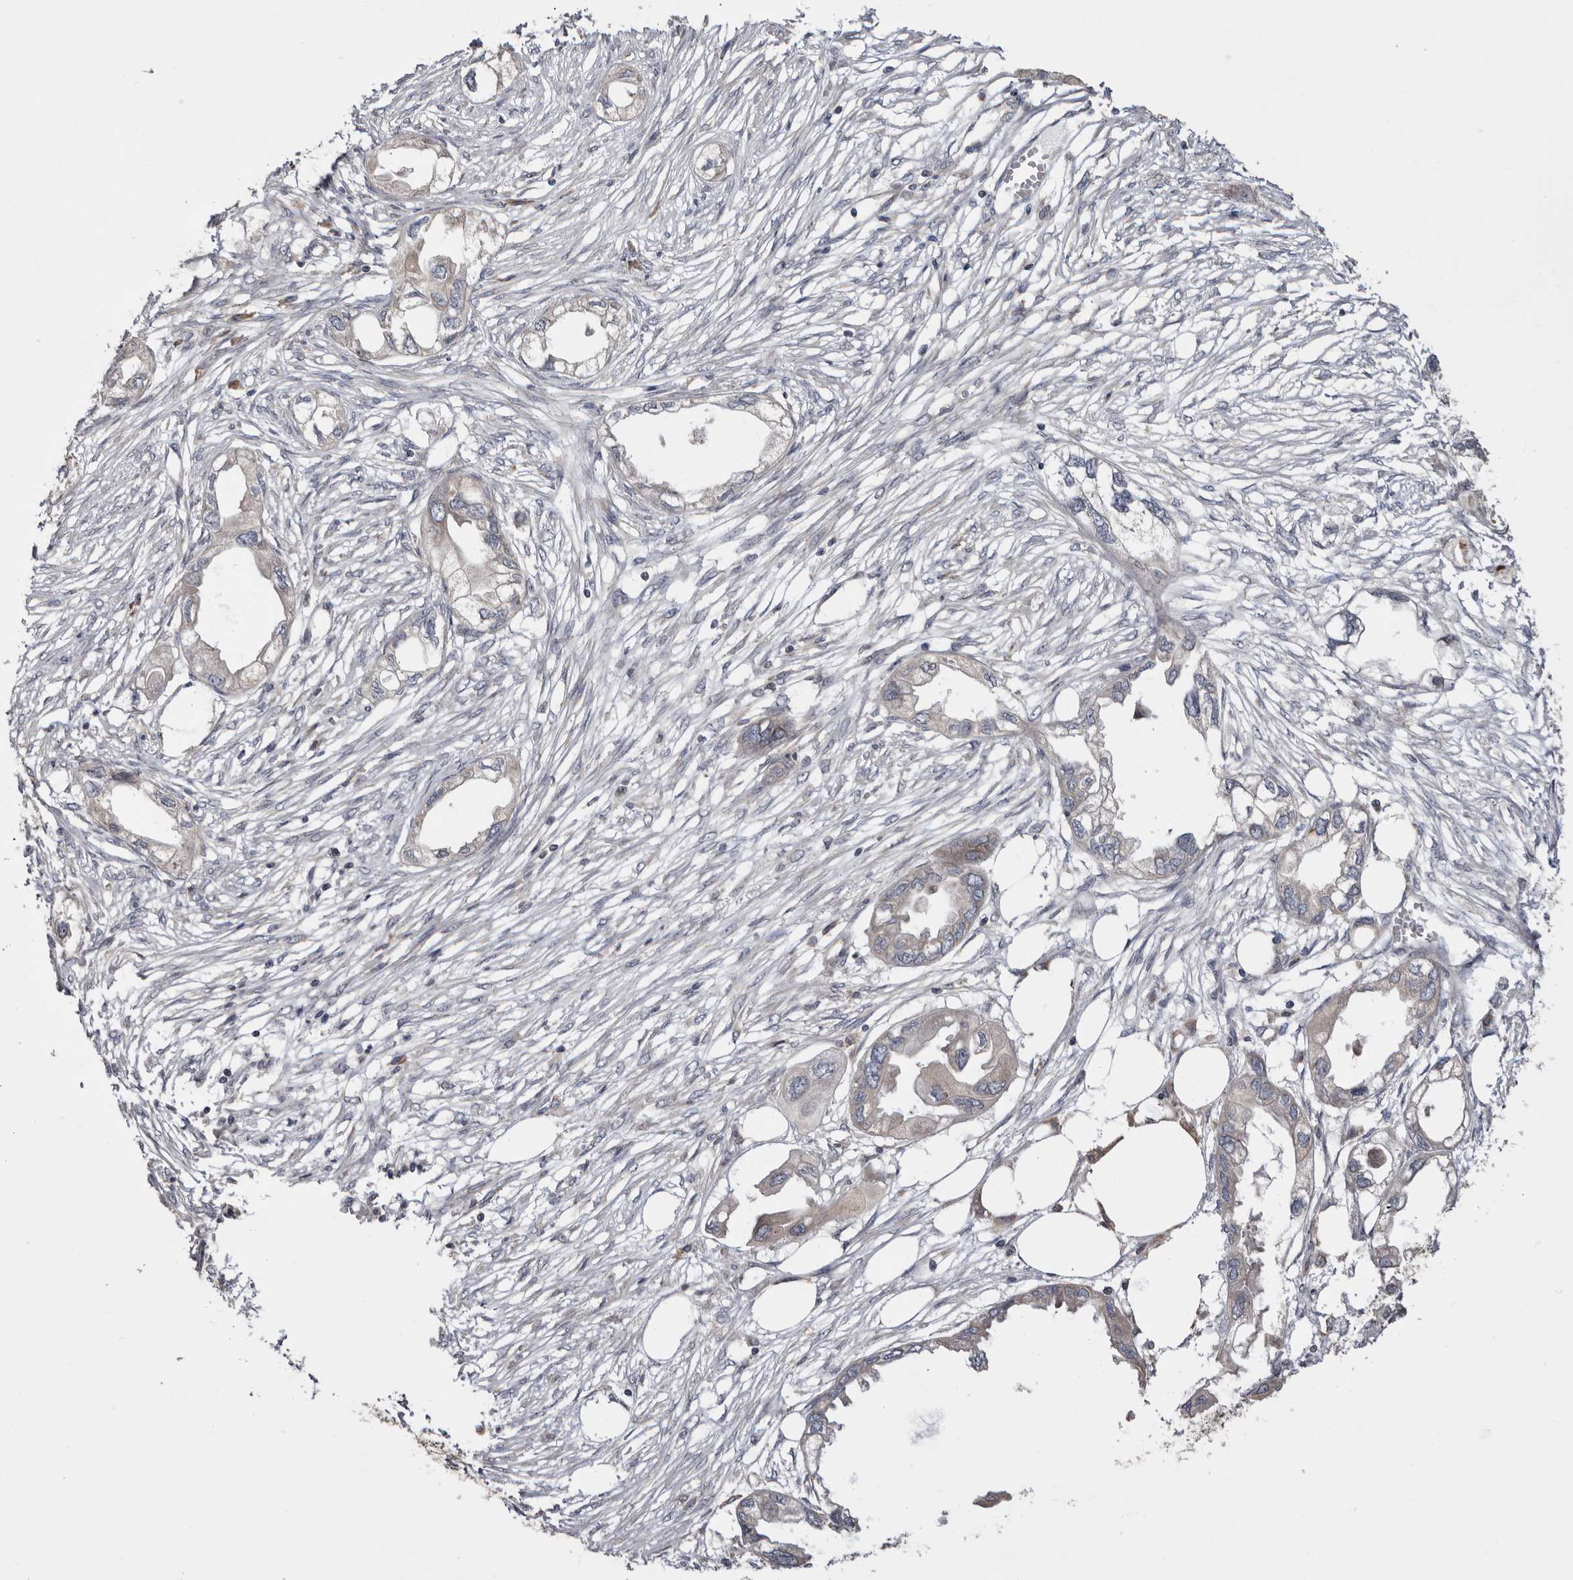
{"staining": {"intensity": "negative", "quantity": "none", "location": "none"}, "tissue": "endometrial cancer", "cell_type": "Tumor cells", "image_type": "cancer", "snomed": [{"axis": "morphology", "description": "Adenocarcinoma, NOS"}, {"axis": "morphology", "description": "Adenocarcinoma, metastatic, NOS"}, {"axis": "topography", "description": "Adipose tissue"}, {"axis": "topography", "description": "Endometrium"}], "caption": "There is no significant positivity in tumor cells of endometrial cancer.", "gene": "TMUB1", "patient": {"sex": "female", "age": 67}}